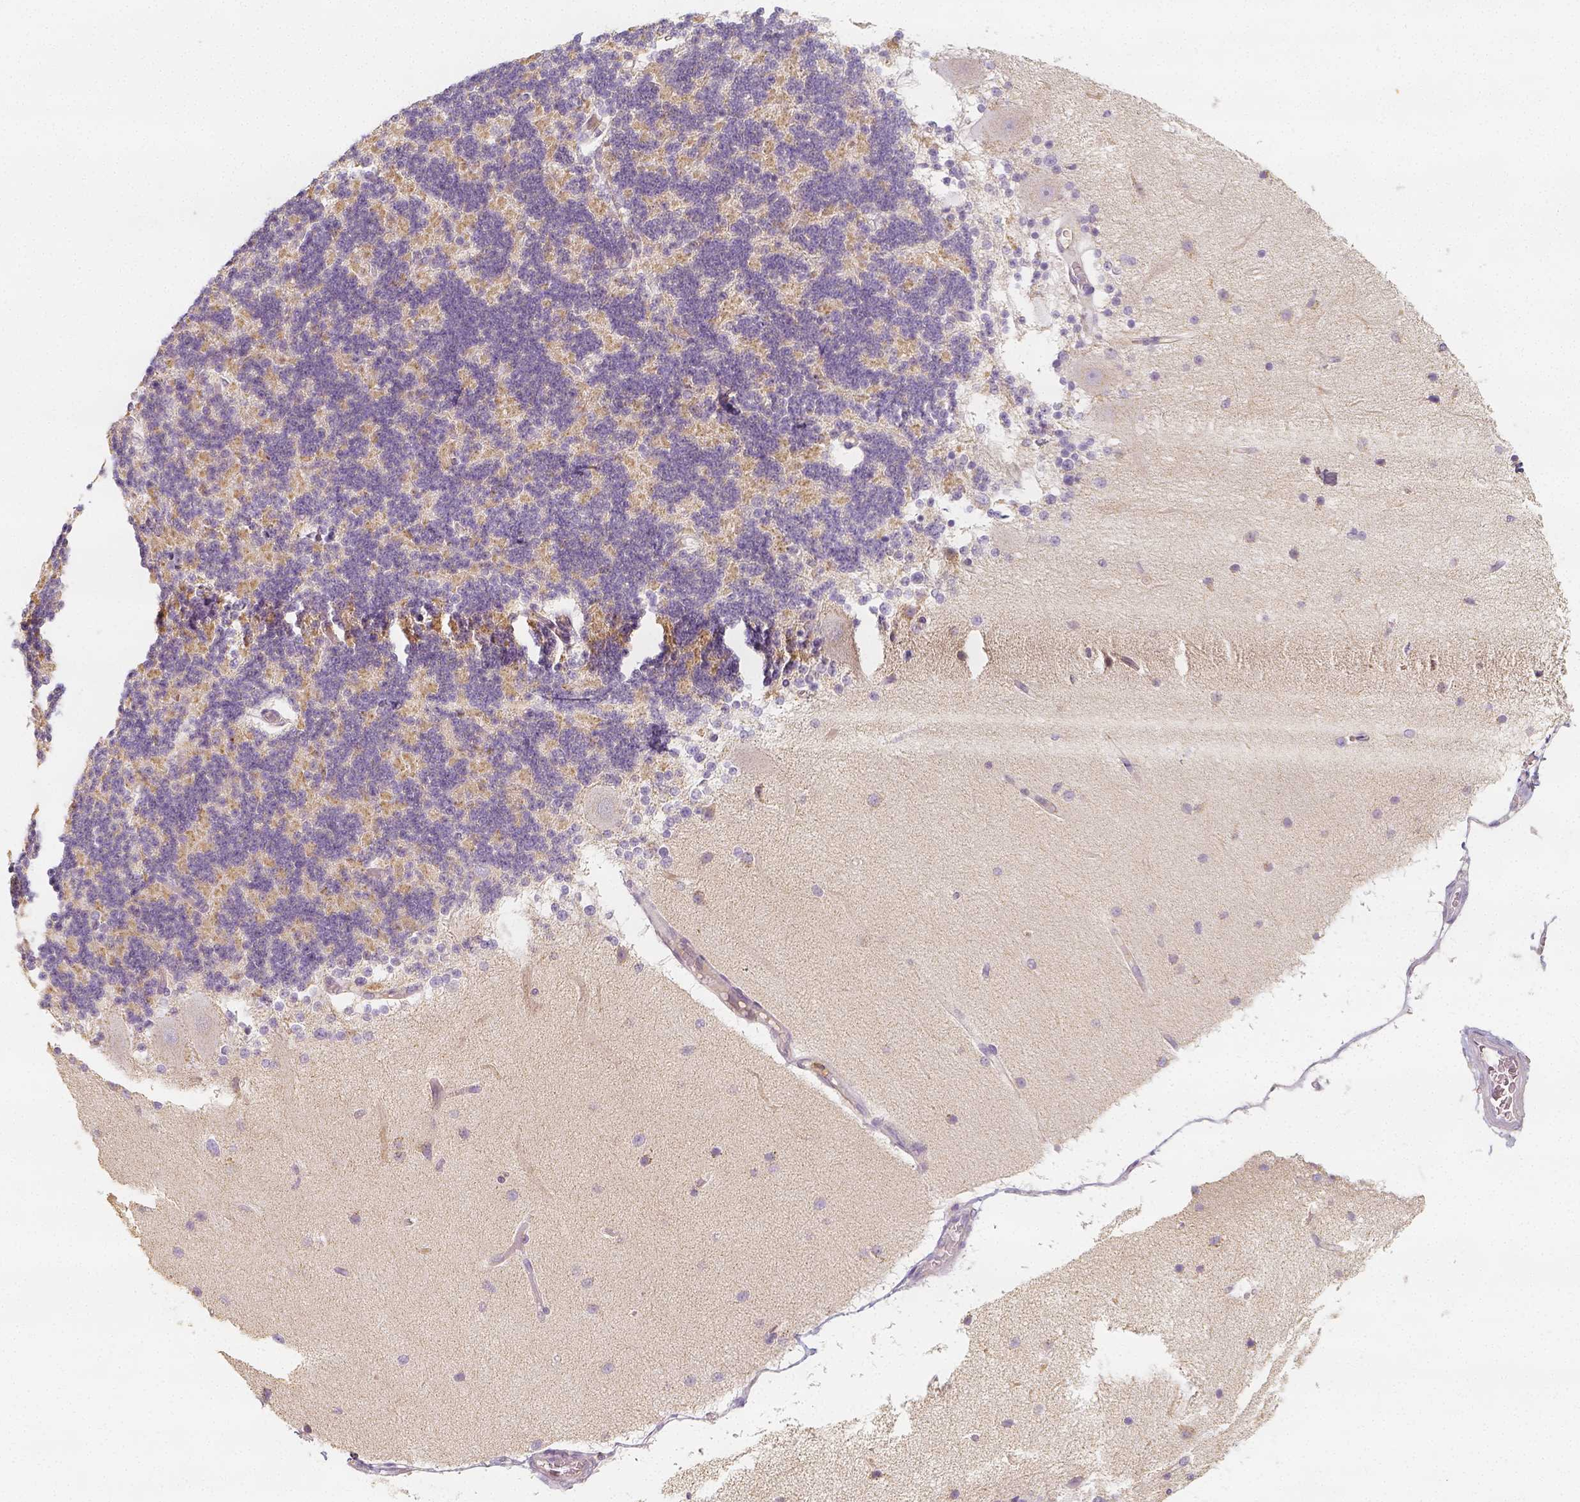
{"staining": {"intensity": "moderate", "quantity": "<25%", "location": "cytoplasmic/membranous"}, "tissue": "cerebellum", "cell_type": "Cells in granular layer", "image_type": "normal", "snomed": [{"axis": "morphology", "description": "Normal tissue, NOS"}, {"axis": "topography", "description": "Cerebellum"}], "caption": "Normal cerebellum shows moderate cytoplasmic/membranous expression in approximately <25% of cells in granular layer, visualized by immunohistochemistry.", "gene": "PTPRJ", "patient": {"sex": "female", "age": 54}}